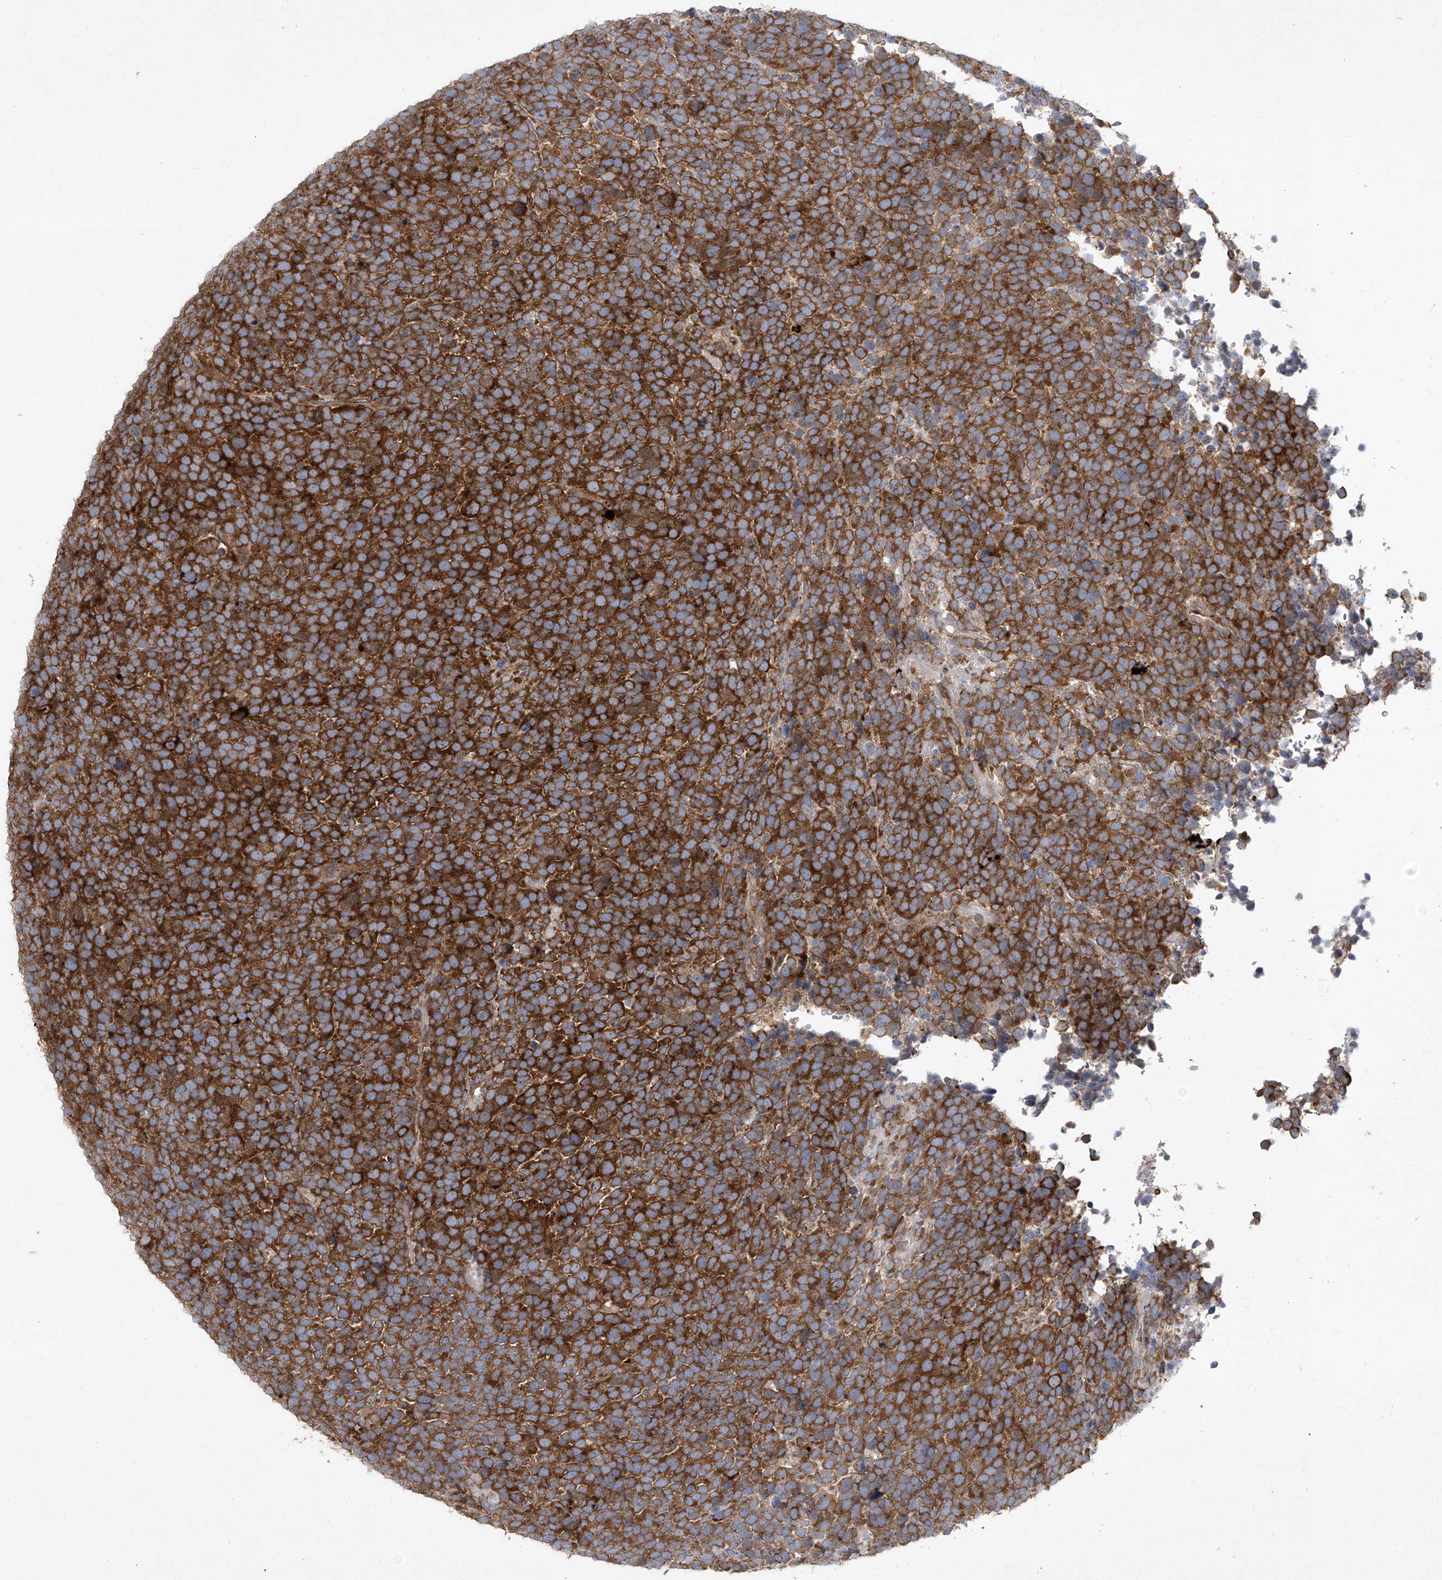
{"staining": {"intensity": "strong", "quantity": ">75%", "location": "cytoplasmic/membranous"}, "tissue": "urothelial cancer", "cell_type": "Tumor cells", "image_type": "cancer", "snomed": [{"axis": "morphology", "description": "Urothelial carcinoma, High grade"}, {"axis": "topography", "description": "Urinary bladder"}], "caption": "Urothelial cancer stained with a protein marker reveals strong staining in tumor cells.", "gene": "TJAP1", "patient": {"sex": "female", "age": 82}}